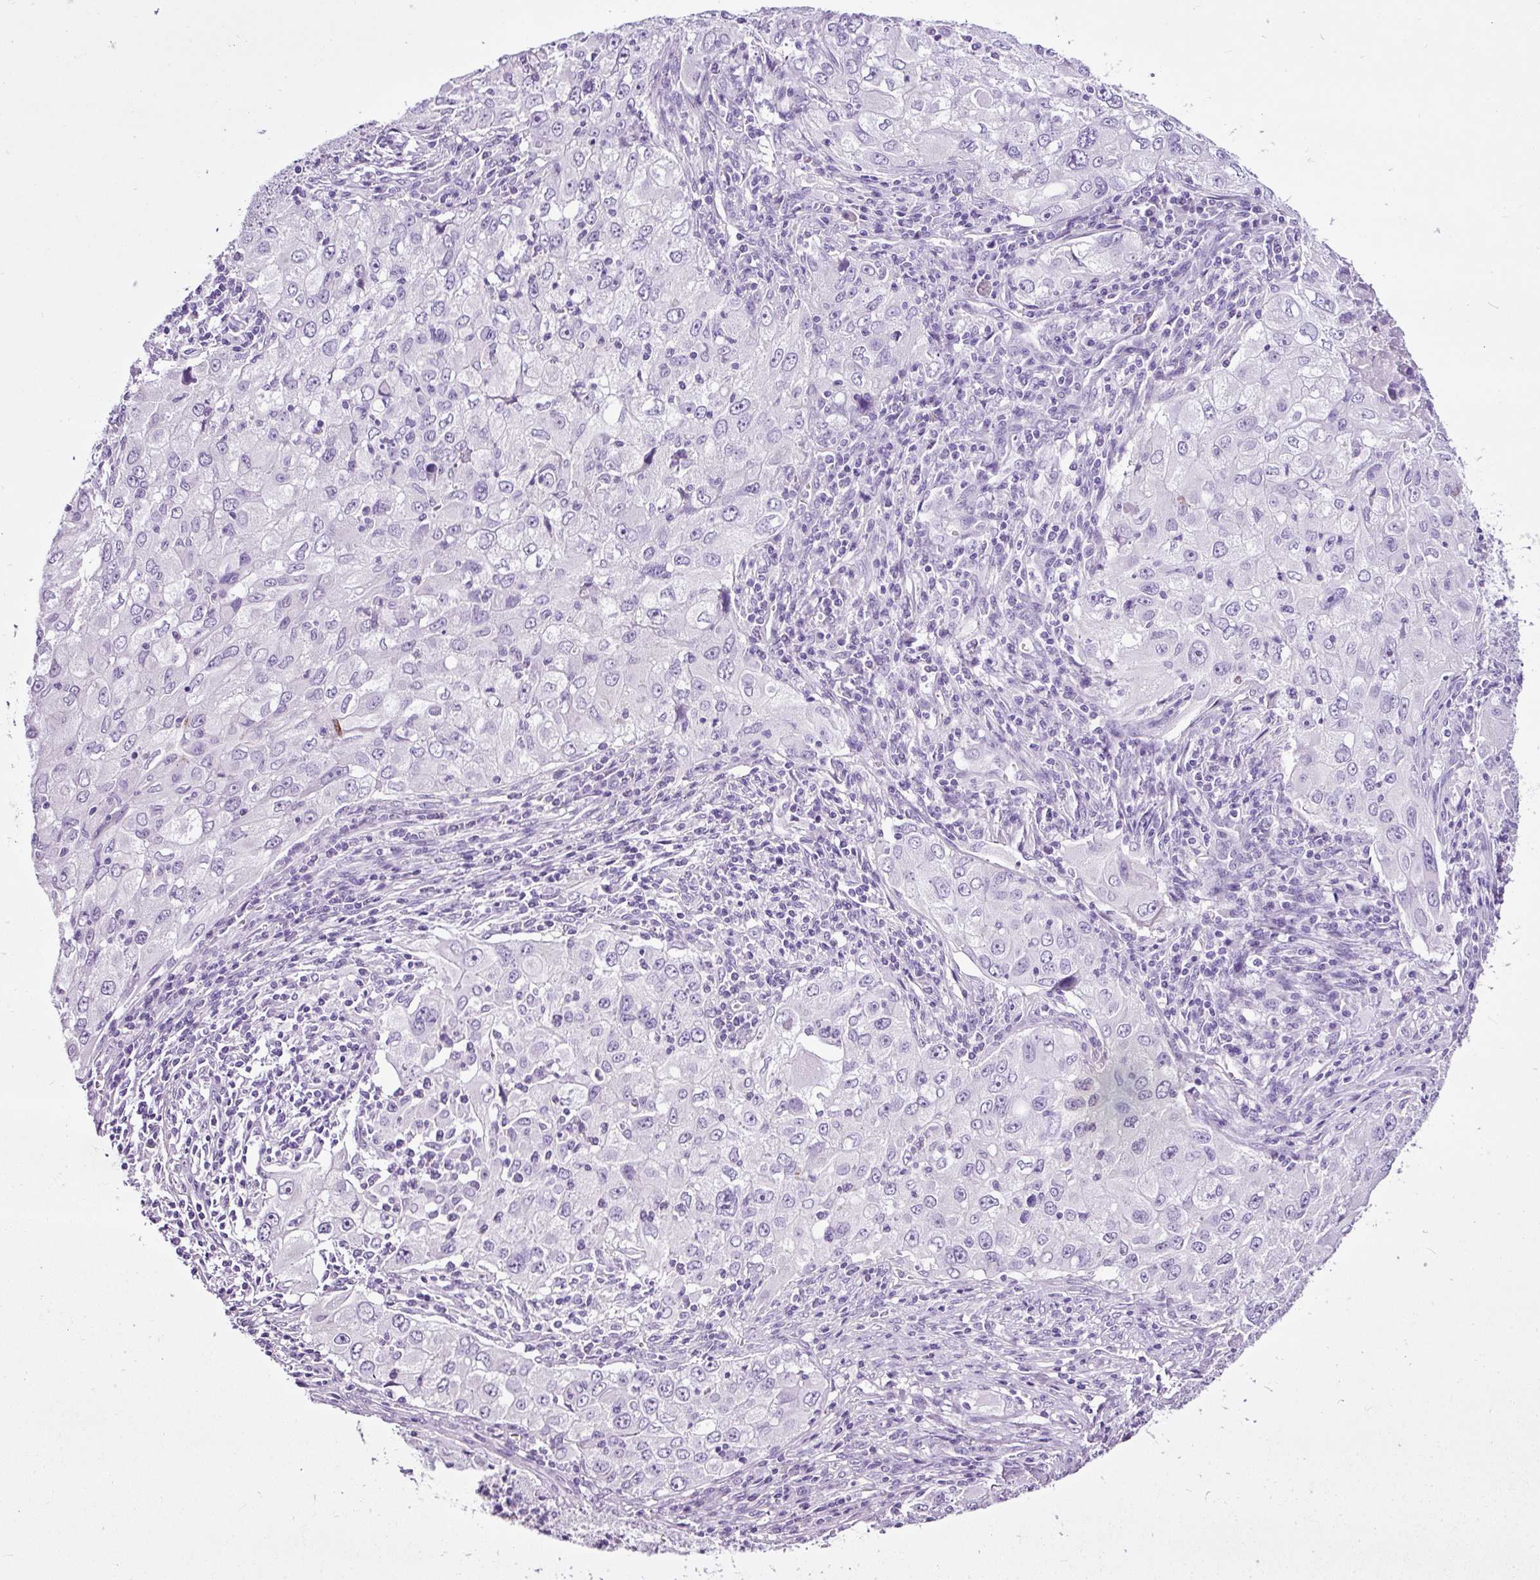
{"staining": {"intensity": "negative", "quantity": "none", "location": "none"}, "tissue": "lung cancer", "cell_type": "Tumor cells", "image_type": "cancer", "snomed": [{"axis": "morphology", "description": "Adenocarcinoma, NOS"}, {"axis": "morphology", "description": "Adenocarcinoma, metastatic, NOS"}, {"axis": "topography", "description": "Lymph node"}, {"axis": "topography", "description": "Lung"}], "caption": "There is no significant positivity in tumor cells of lung adenocarcinoma.", "gene": "PGR", "patient": {"sex": "female", "age": 42}}